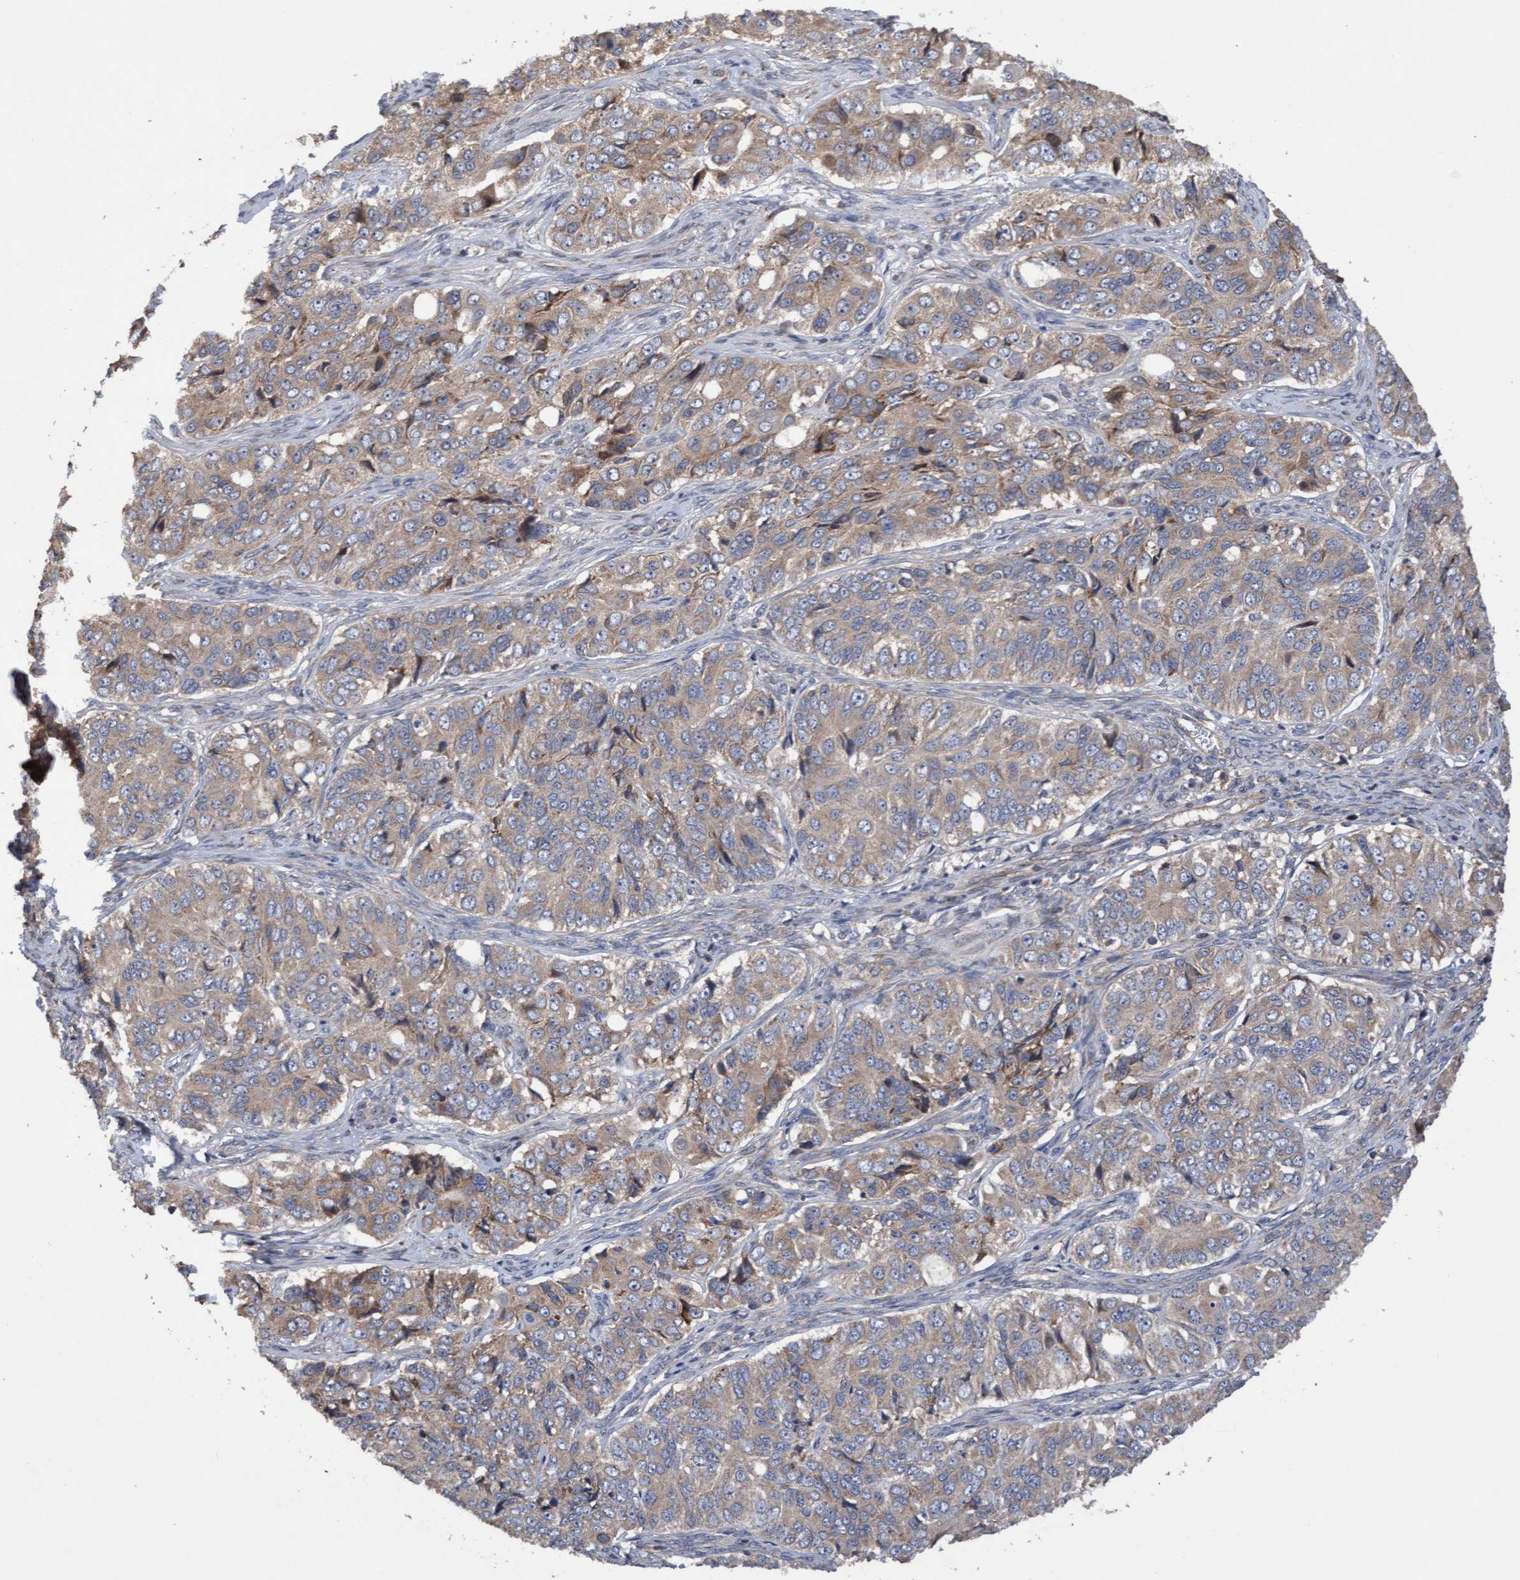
{"staining": {"intensity": "weak", "quantity": ">75%", "location": "cytoplasmic/membranous"}, "tissue": "ovarian cancer", "cell_type": "Tumor cells", "image_type": "cancer", "snomed": [{"axis": "morphology", "description": "Carcinoma, endometroid"}, {"axis": "topography", "description": "Ovary"}], "caption": "Immunohistochemical staining of human ovarian cancer (endometroid carcinoma) exhibits low levels of weak cytoplasmic/membranous staining in about >75% of tumor cells.", "gene": "ELP5", "patient": {"sex": "female", "age": 51}}